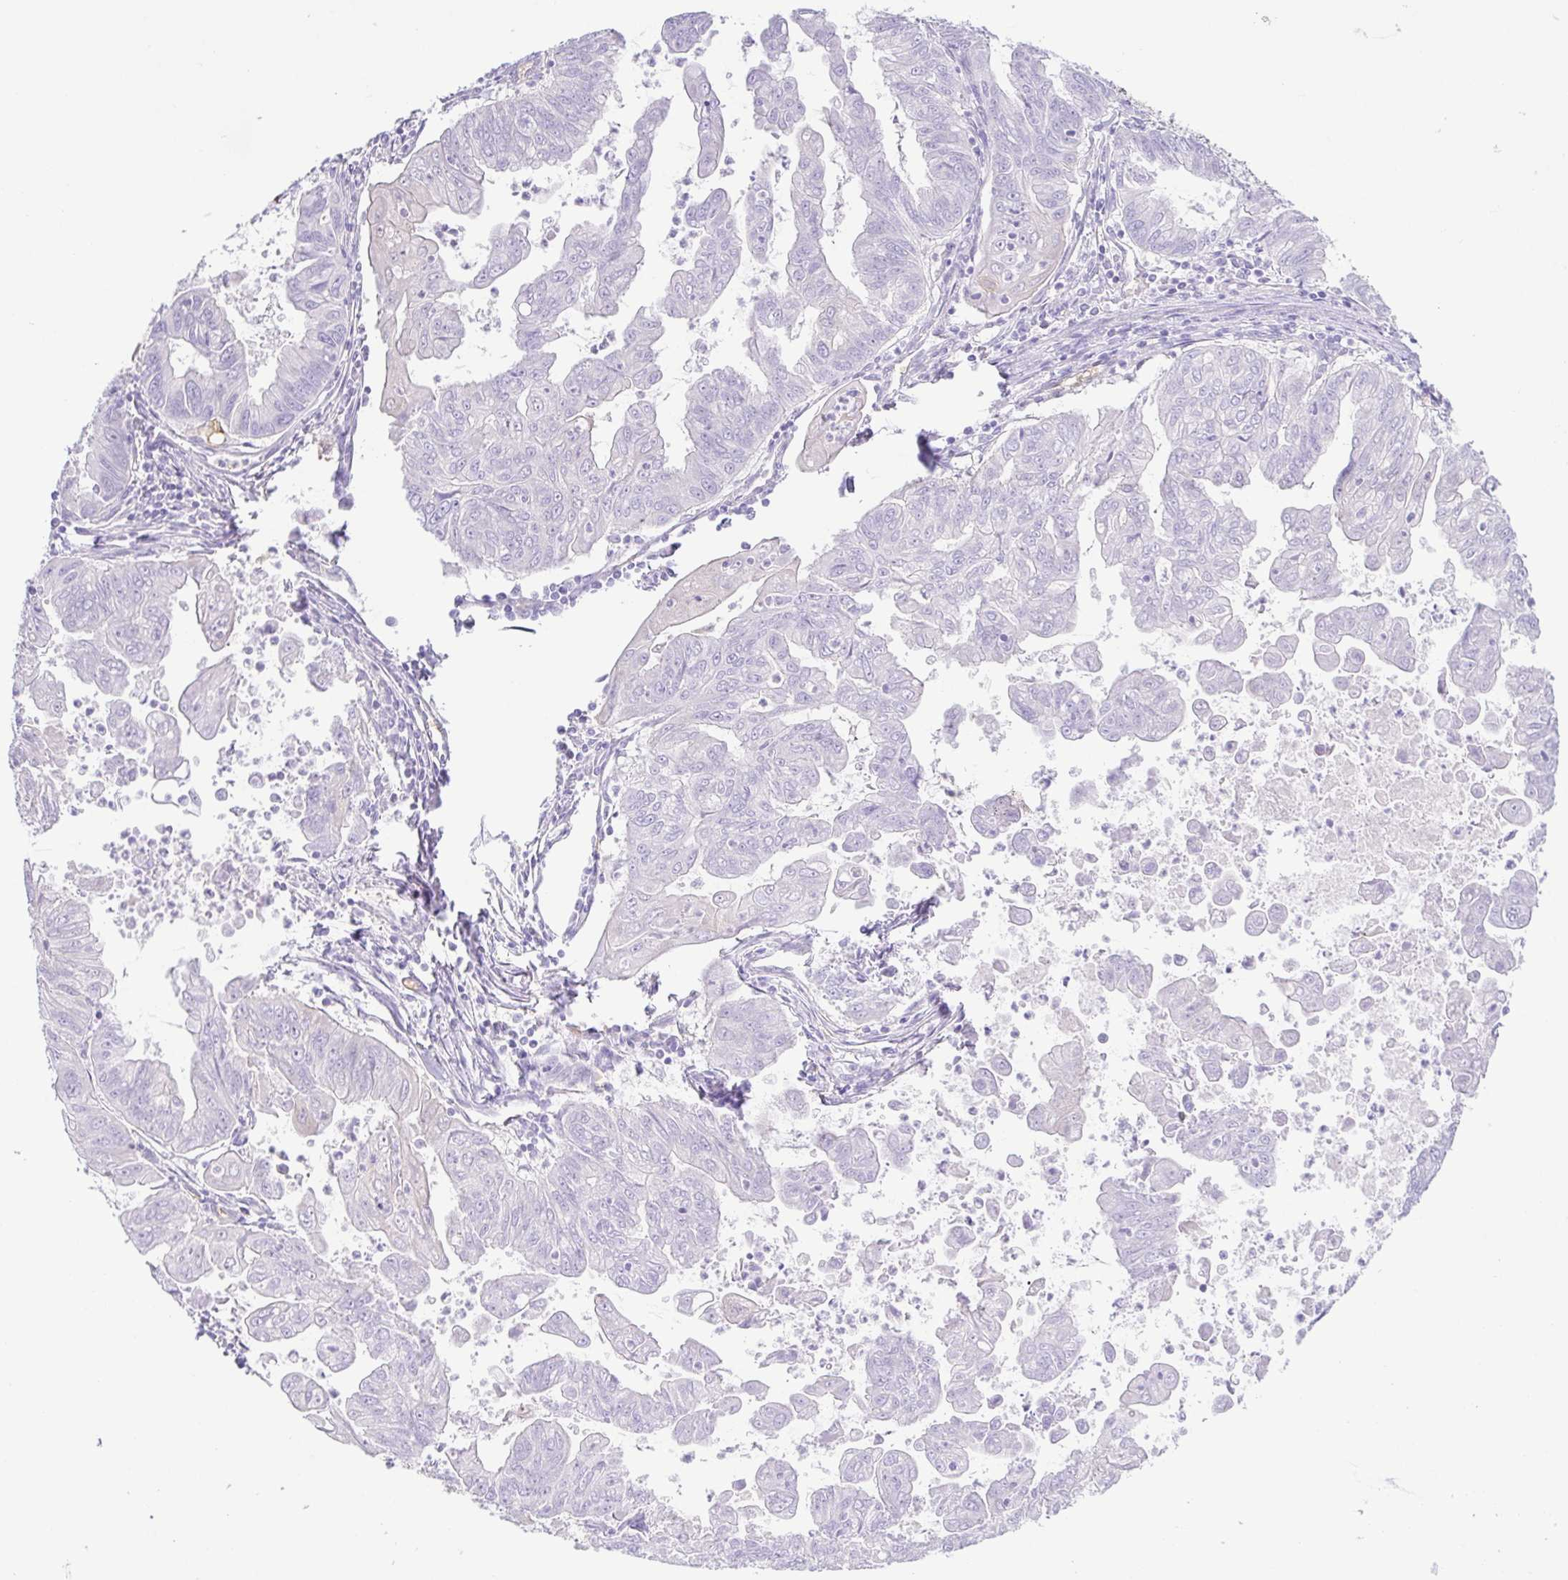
{"staining": {"intensity": "negative", "quantity": "none", "location": "none"}, "tissue": "stomach cancer", "cell_type": "Tumor cells", "image_type": "cancer", "snomed": [{"axis": "morphology", "description": "Adenocarcinoma, NOS"}, {"axis": "topography", "description": "Stomach, upper"}], "caption": "Adenocarcinoma (stomach) stained for a protein using immunohistochemistry (IHC) shows no expression tumor cells.", "gene": "EPB42", "patient": {"sex": "male", "age": 80}}